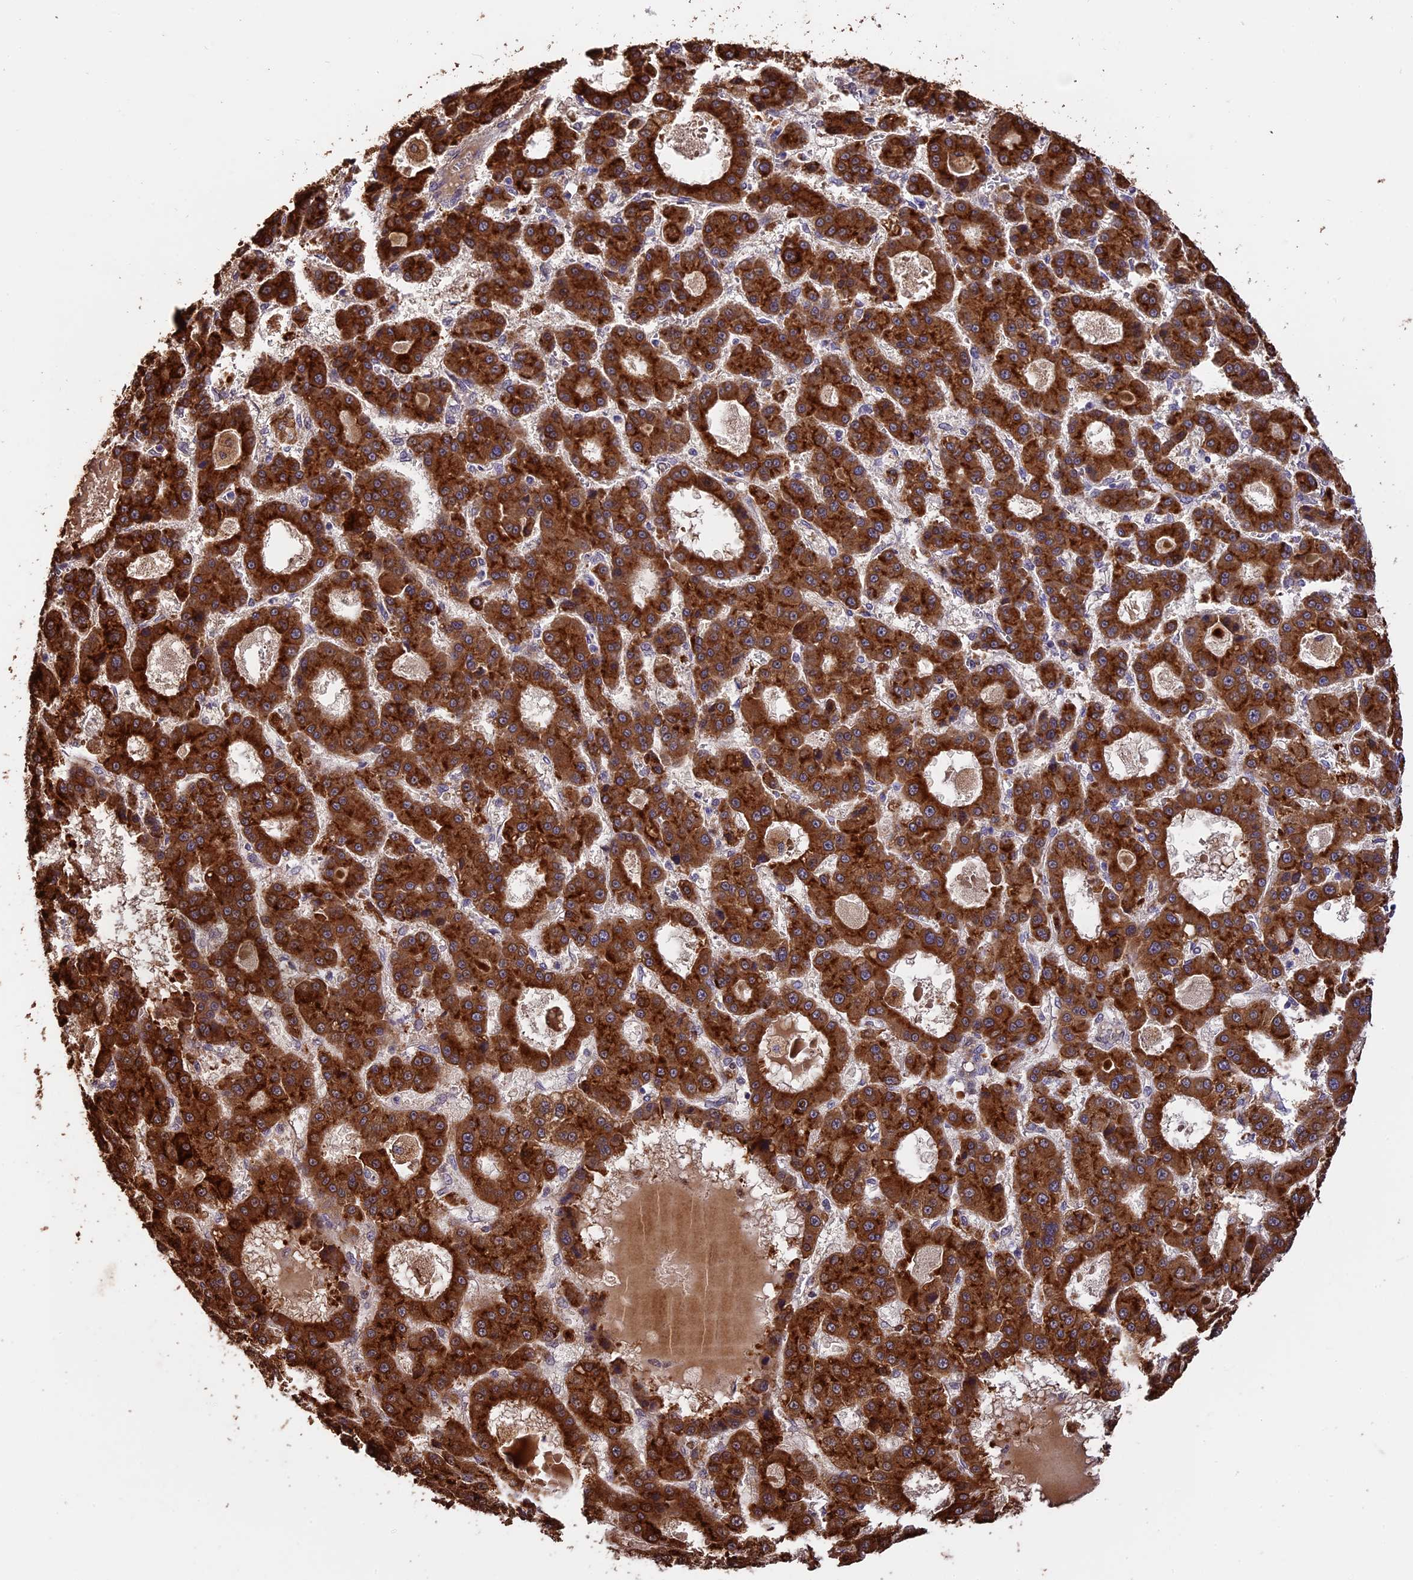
{"staining": {"intensity": "strong", "quantity": ">75%", "location": "cytoplasmic/membranous"}, "tissue": "liver cancer", "cell_type": "Tumor cells", "image_type": "cancer", "snomed": [{"axis": "morphology", "description": "Carcinoma, Hepatocellular, NOS"}, {"axis": "topography", "description": "Liver"}], "caption": "Human liver hepatocellular carcinoma stained for a protein (brown) demonstrates strong cytoplasmic/membranous positive expression in about >75% of tumor cells.", "gene": "TRMT1", "patient": {"sex": "male", "age": 70}}